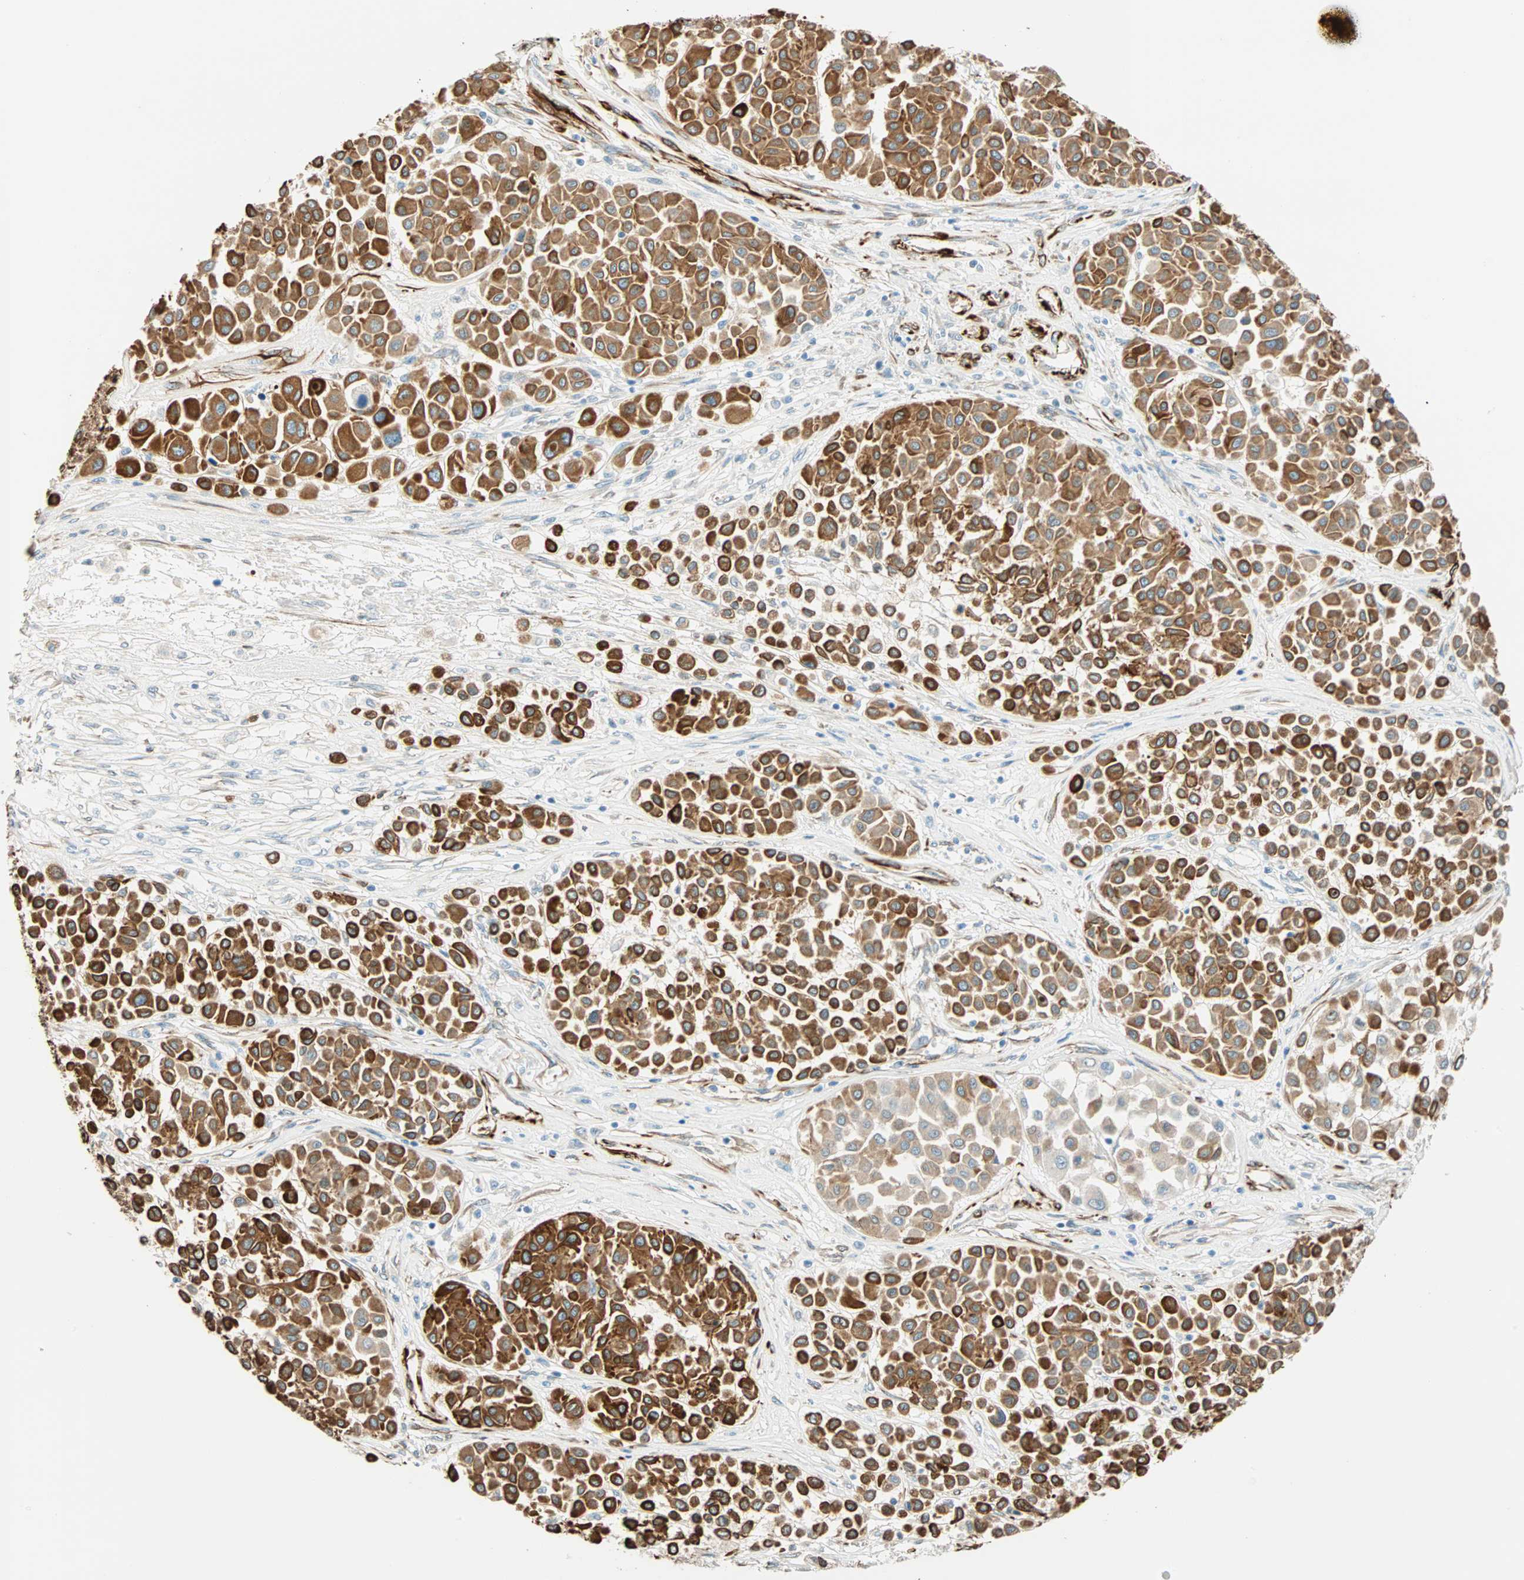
{"staining": {"intensity": "strong", "quantity": ">75%", "location": "cytoplasmic/membranous"}, "tissue": "melanoma", "cell_type": "Tumor cells", "image_type": "cancer", "snomed": [{"axis": "morphology", "description": "Malignant melanoma, Metastatic site"}, {"axis": "topography", "description": "Soft tissue"}], "caption": "About >75% of tumor cells in human malignant melanoma (metastatic site) show strong cytoplasmic/membranous protein staining as visualized by brown immunohistochemical staining.", "gene": "NES", "patient": {"sex": "male", "age": 41}}